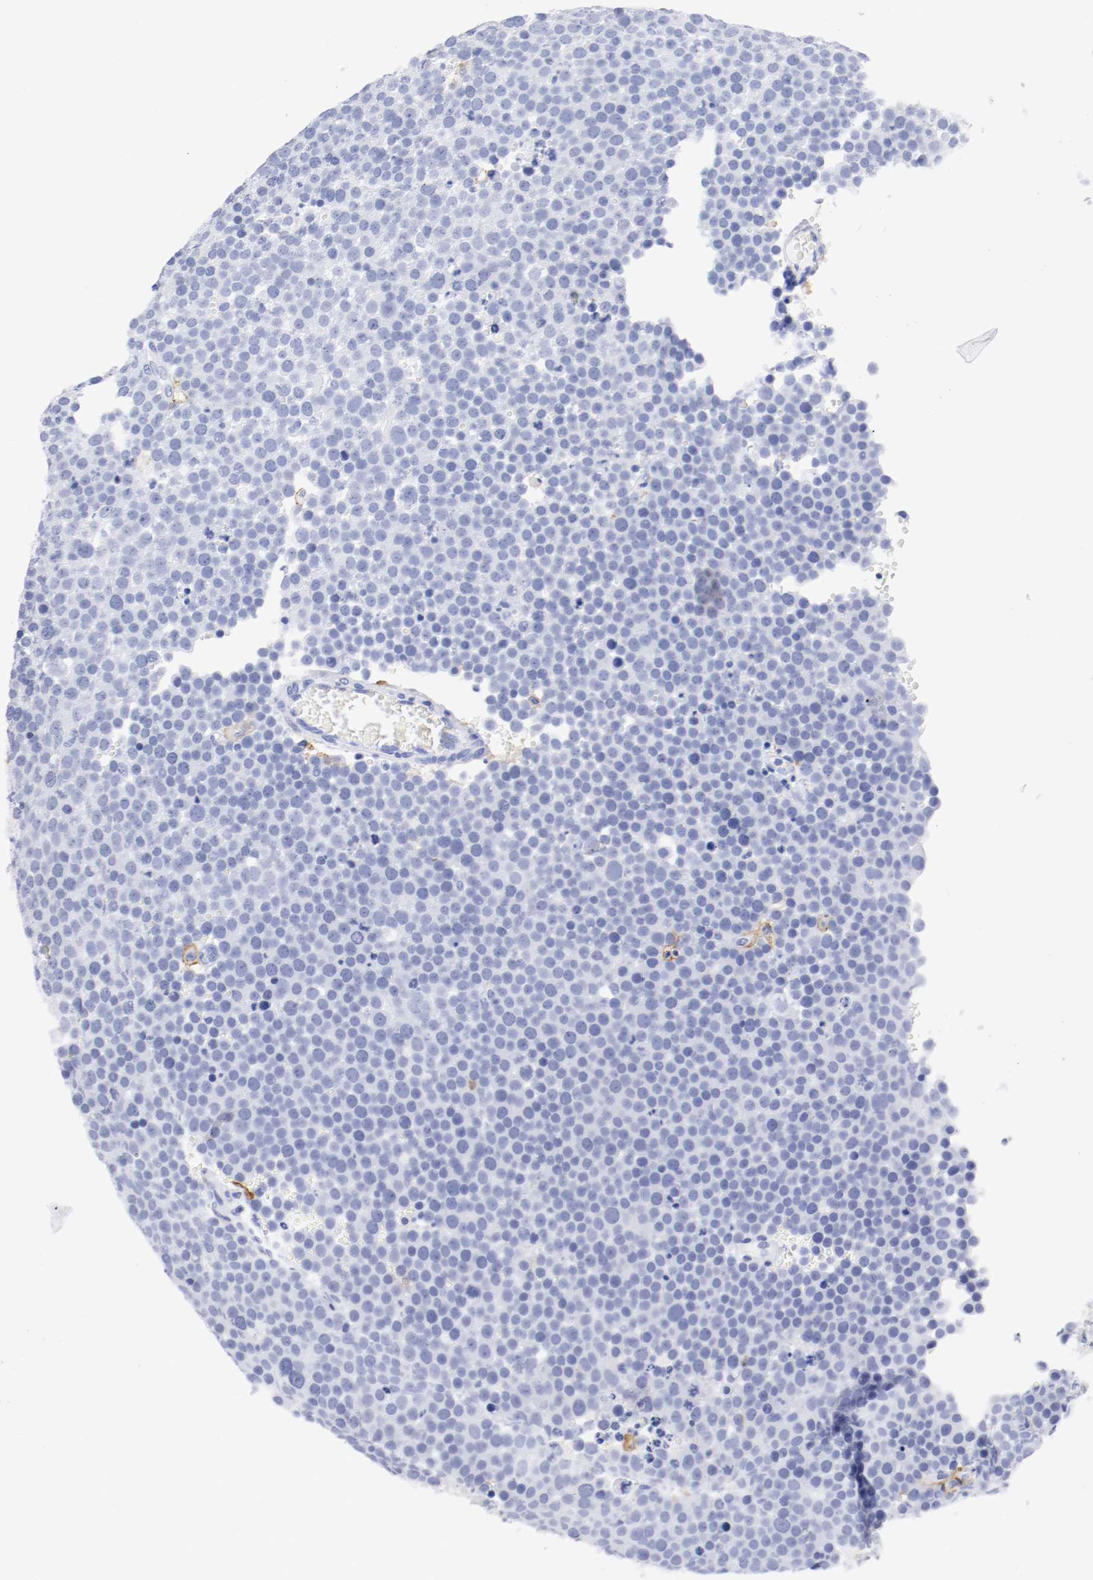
{"staining": {"intensity": "negative", "quantity": "none", "location": "none"}, "tissue": "testis cancer", "cell_type": "Tumor cells", "image_type": "cancer", "snomed": [{"axis": "morphology", "description": "Seminoma, NOS"}, {"axis": "topography", "description": "Testis"}], "caption": "A histopathology image of testis cancer (seminoma) stained for a protein exhibits no brown staining in tumor cells. (Immunohistochemistry (ihc), brightfield microscopy, high magnification).", "gene": "ITGAX", "patient": {"sex": "male", "age": 71}}